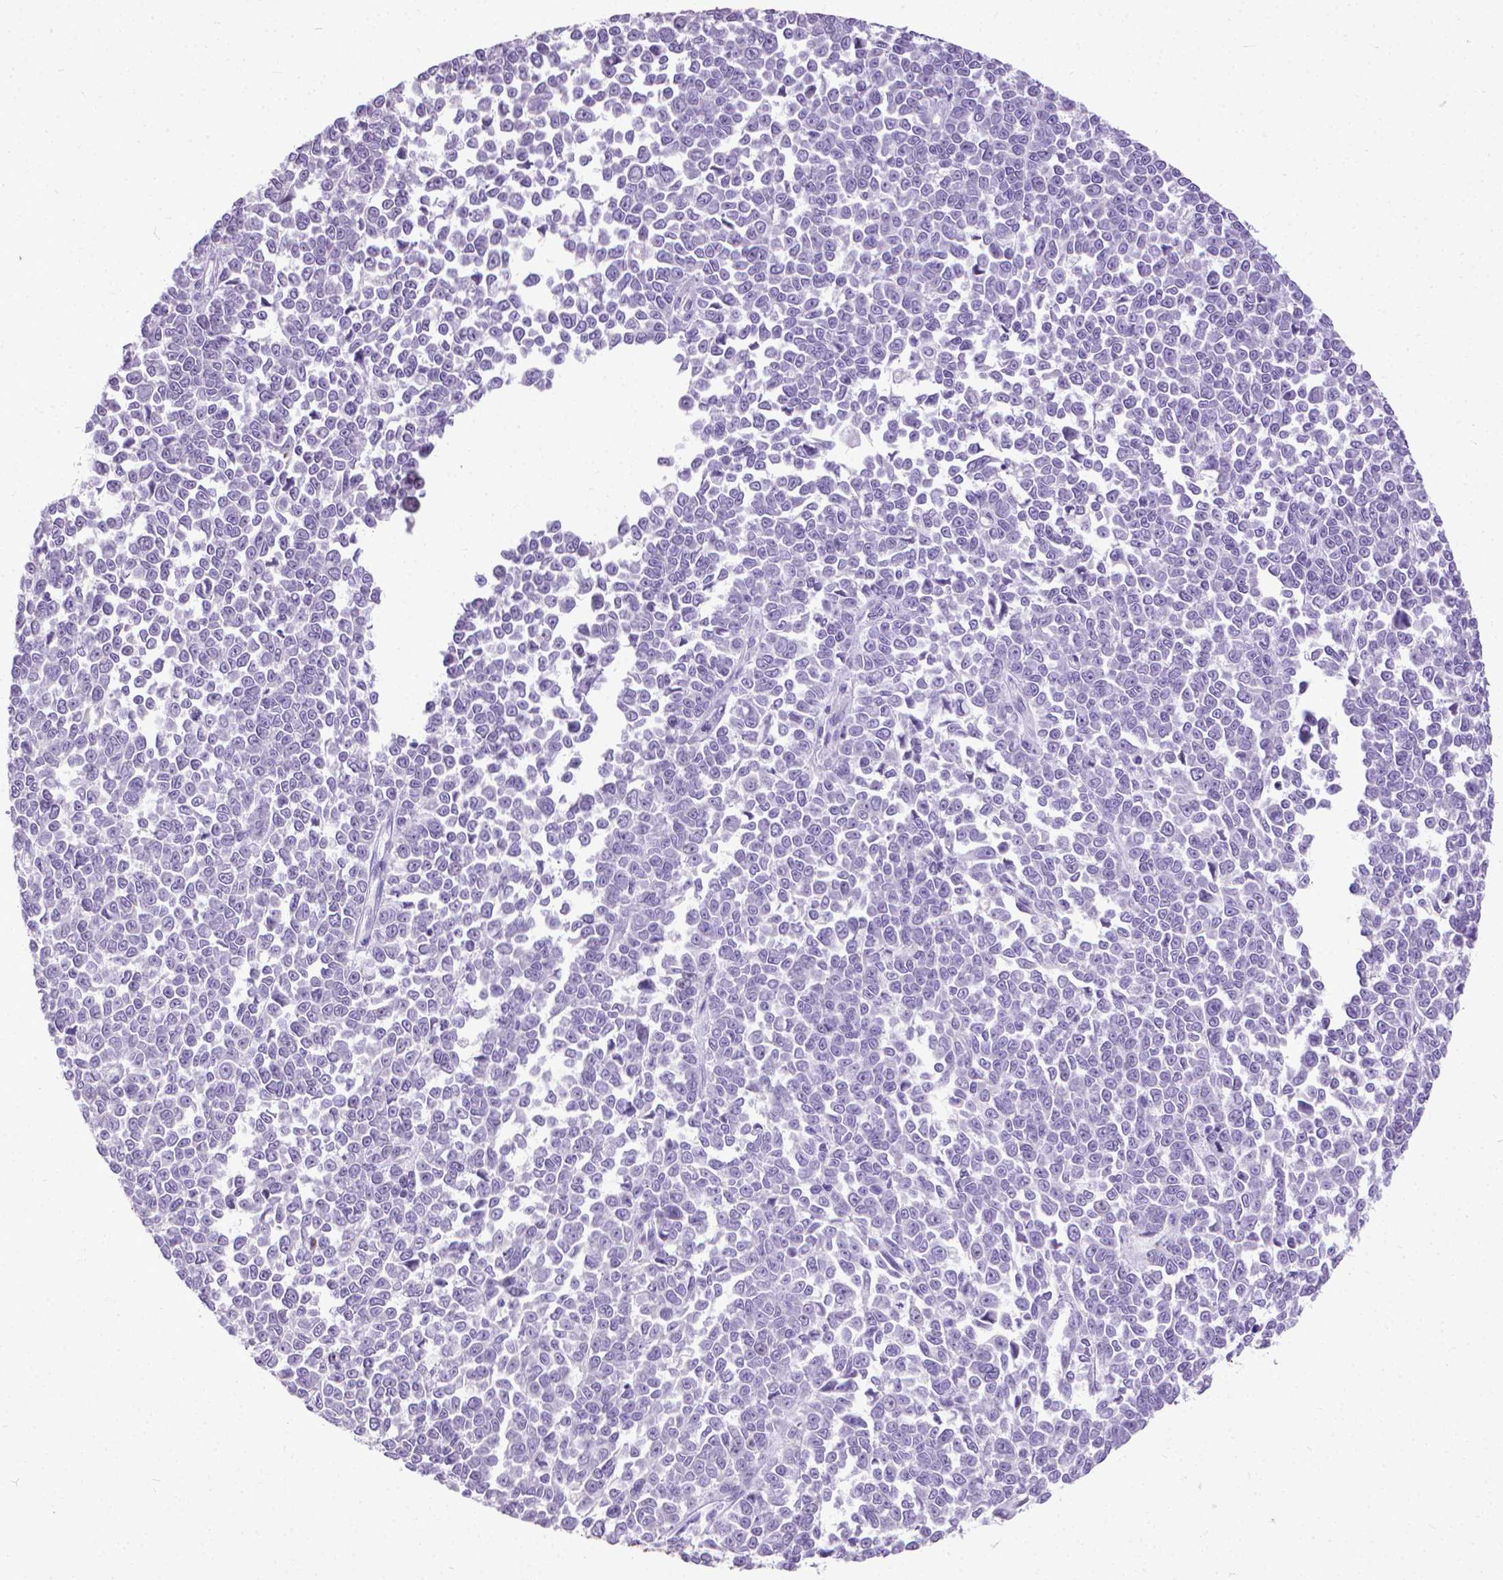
{"staining": {"intensity": "negative", "quantity": "none", "location": "none"}, "tissue": "melanoma", "cell_type": "Tumor cells", "image_type": "cancer", "snomed": [{"axis": "morphology", "description": "Malignant melanoma, NOS"}, {"axis": "topography", "description": "Skin"}], "caption": "DAB (3,3'-diaminobenzidine) immunohistochemical staining of human melanoma shows no significant staining in tumor cells. Nuclei are stained in blue.", "gene": "KRT5", "patient": {"sex": "female", "age": 95}}